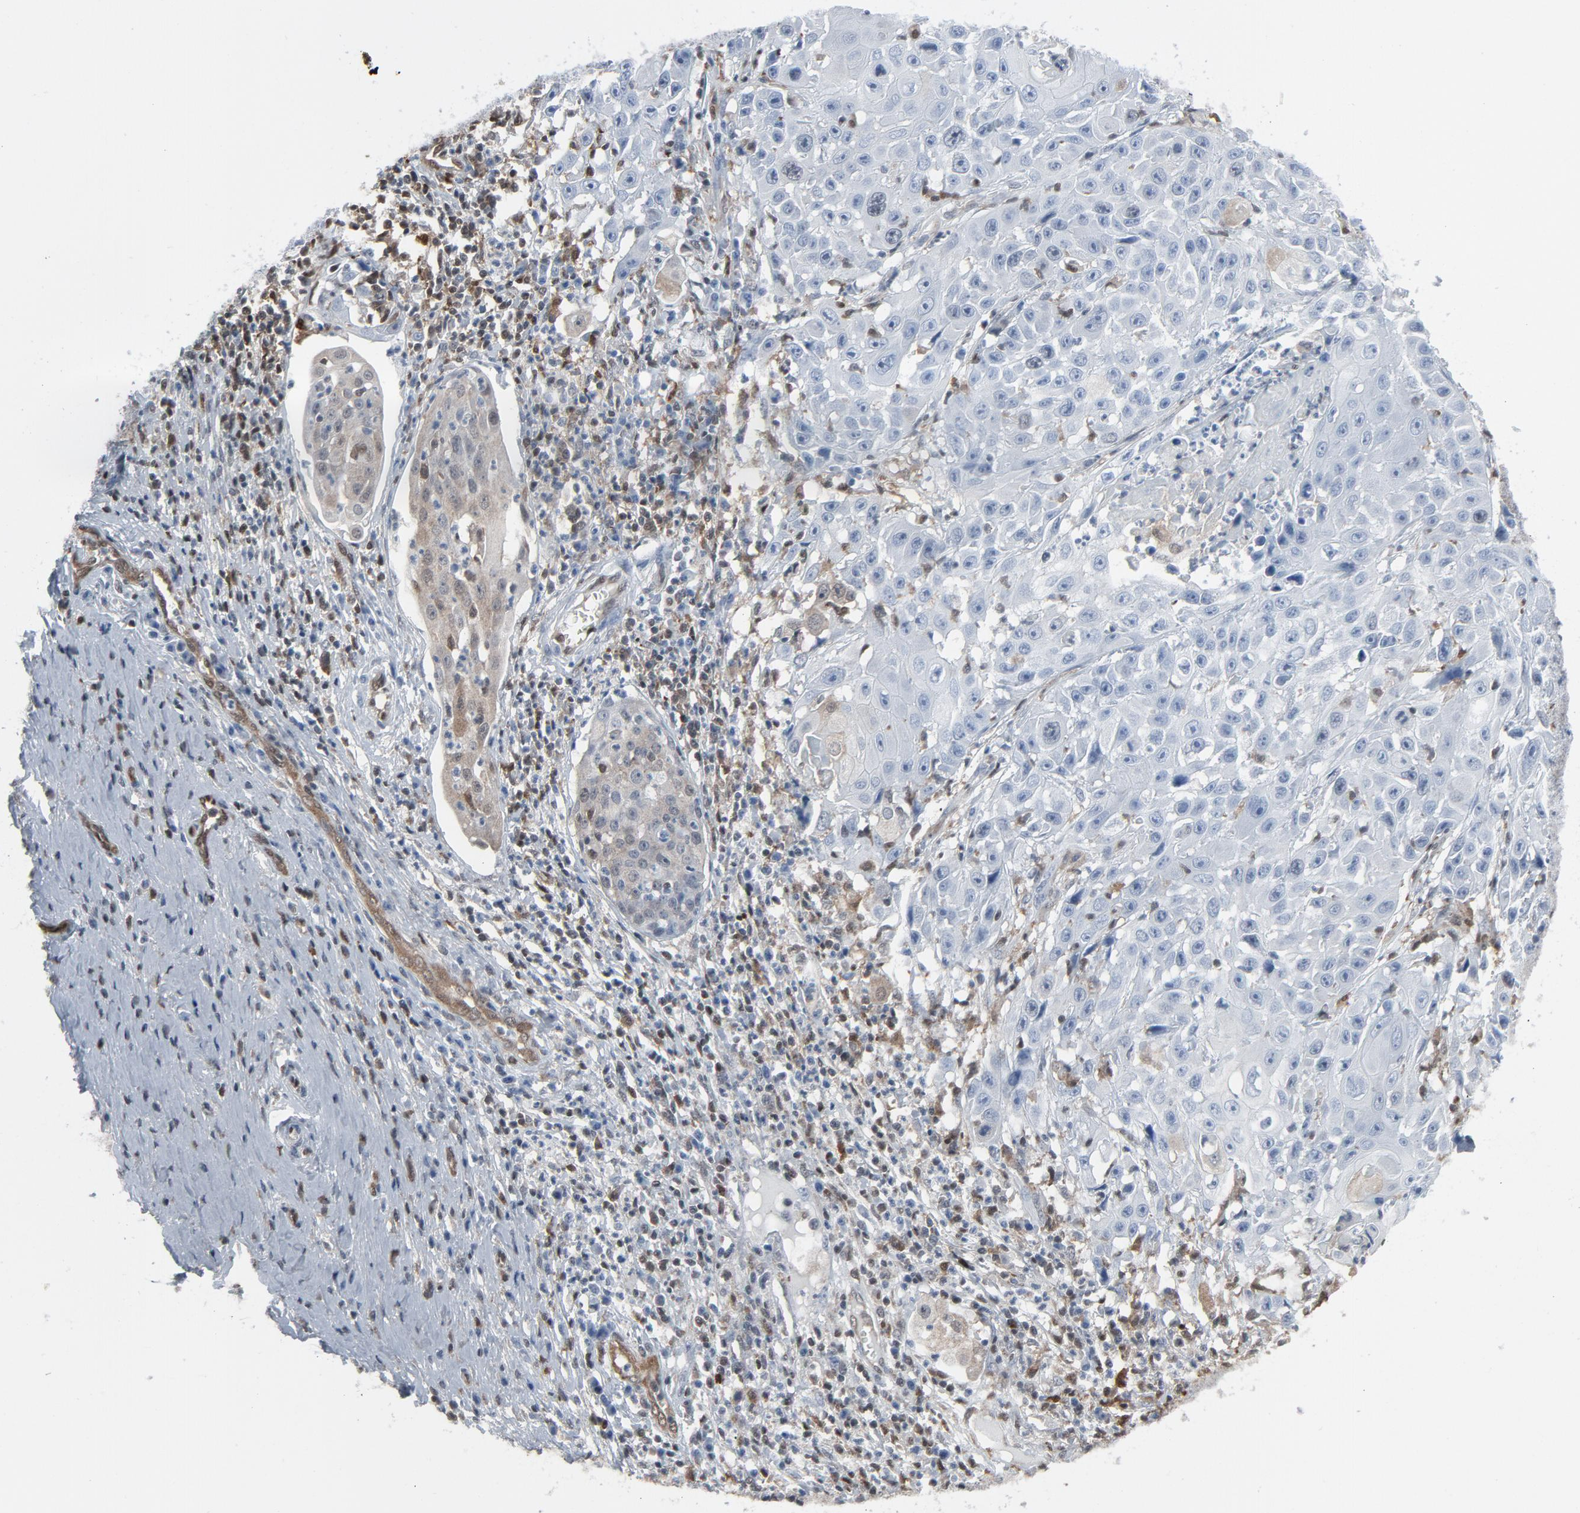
{"staining": {"intensity": "weak", "quantity": "<25%", "location": "cytoplasmic/membranous,nuclear"}, "tissue": "cervical cancer", "cell_type": "Tumor cells", "image_type": "cancer", "snomed": [{"axis": "morphology", "description": "Squamous cell carcinoma, NOS"}, {"axis": "topography", "description": "Cervix"}], "caption": "Tumor cells are negative for brown protein staining in squamous cell carcinoma (cervical). (DAB (3,3'-diaminobenzidine) immunohistochemistry, high magnification).", "gene": "STAT5A", "patient": {"sex": "female", "age": 39}}